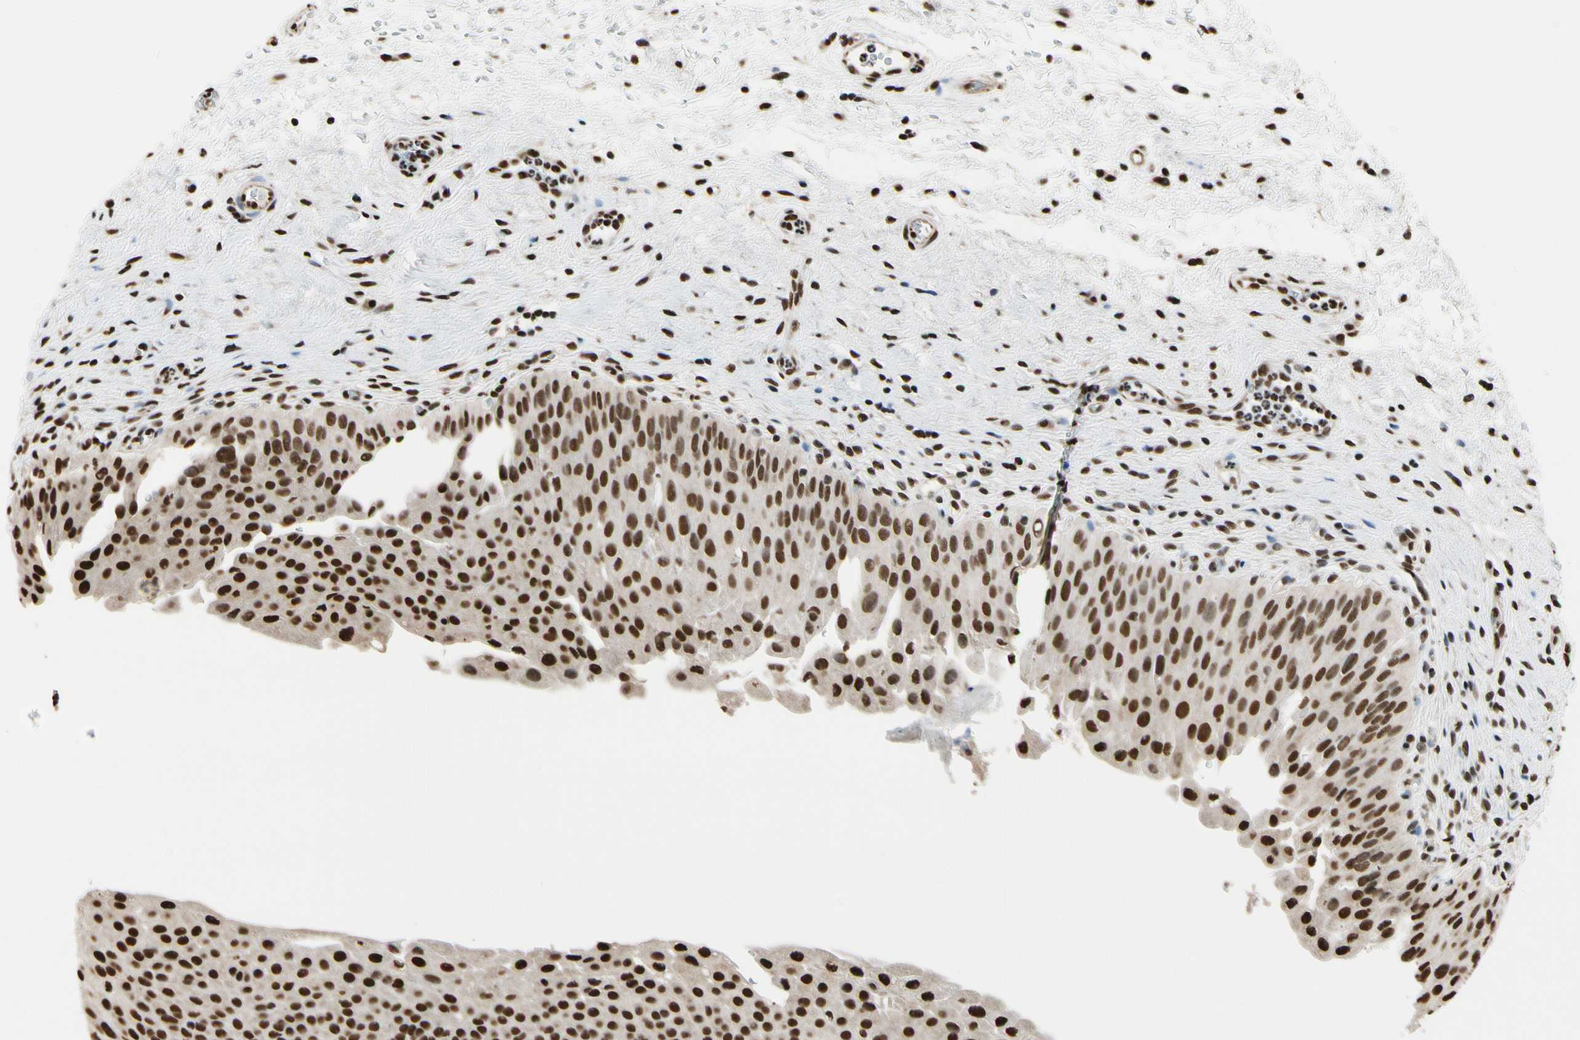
{"staining": {"intensity": "strong", "quantity": ">75%", "location": "nuclear"}, "tissue": "urinary bladder", "cell_type": "Urothelial cells", "image_type": "normal", "snomed": [{"axis": "morphology", "description": "Normal tissue, NOS"}, {"axis": "morphology", "description": "Urothelial carcinoma, High grade"}, {"axis": "topography", "description": "Urinary bladder"}], "caption": "Brown immunohistochemical staining in benign human urinary bladder demonstrates strong nuclear expression in approximately >75% of urothelial cells. The staining is performed using DAB brown chromogen to label protein expression. The nuclei are counter-stained blue using hematoxylin.", "gene": "HNRNPK", "patient": {"sex": "male", "age": 46}}